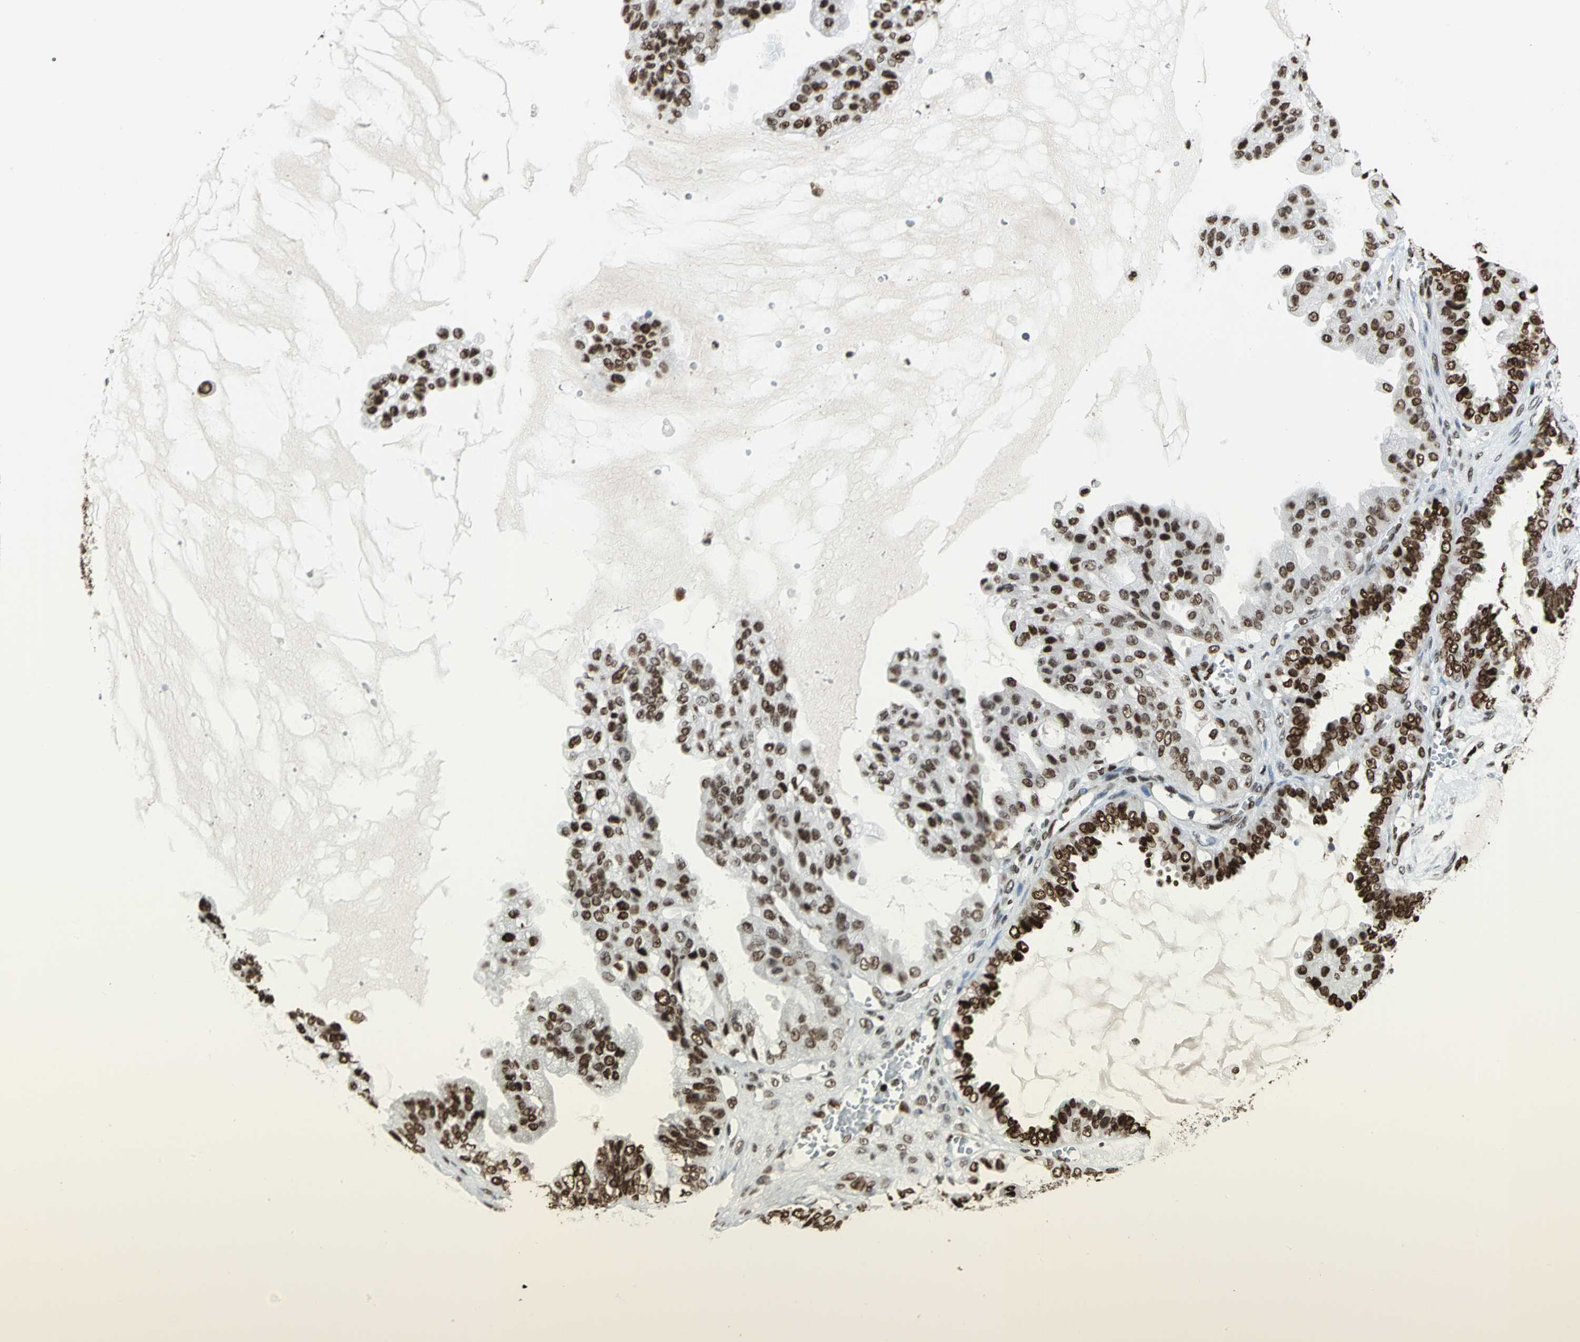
{"staining": {"intensity": "strong", "quantity": ">75%", "location": "nuclear"}, "tissue": "ovarian cancer", "cell_type": "Tumor cells", "image_type": "cancer", "snomed": [{"axis": "morphology", "description": "Carcinoma, NOS"}, {"axis": "morphology", "description": "Carcinoma, endometroid"}, {"axis": "topography", "description": "Ovary"}], "caption": "Protein staining of endometroid carcinoma (ovarian) tissue demonstrates strong nuclear expression in approximately >75% of tumor cells.", "gene": "HMGB1", "patient": {"sex": "female", "age": 50}}